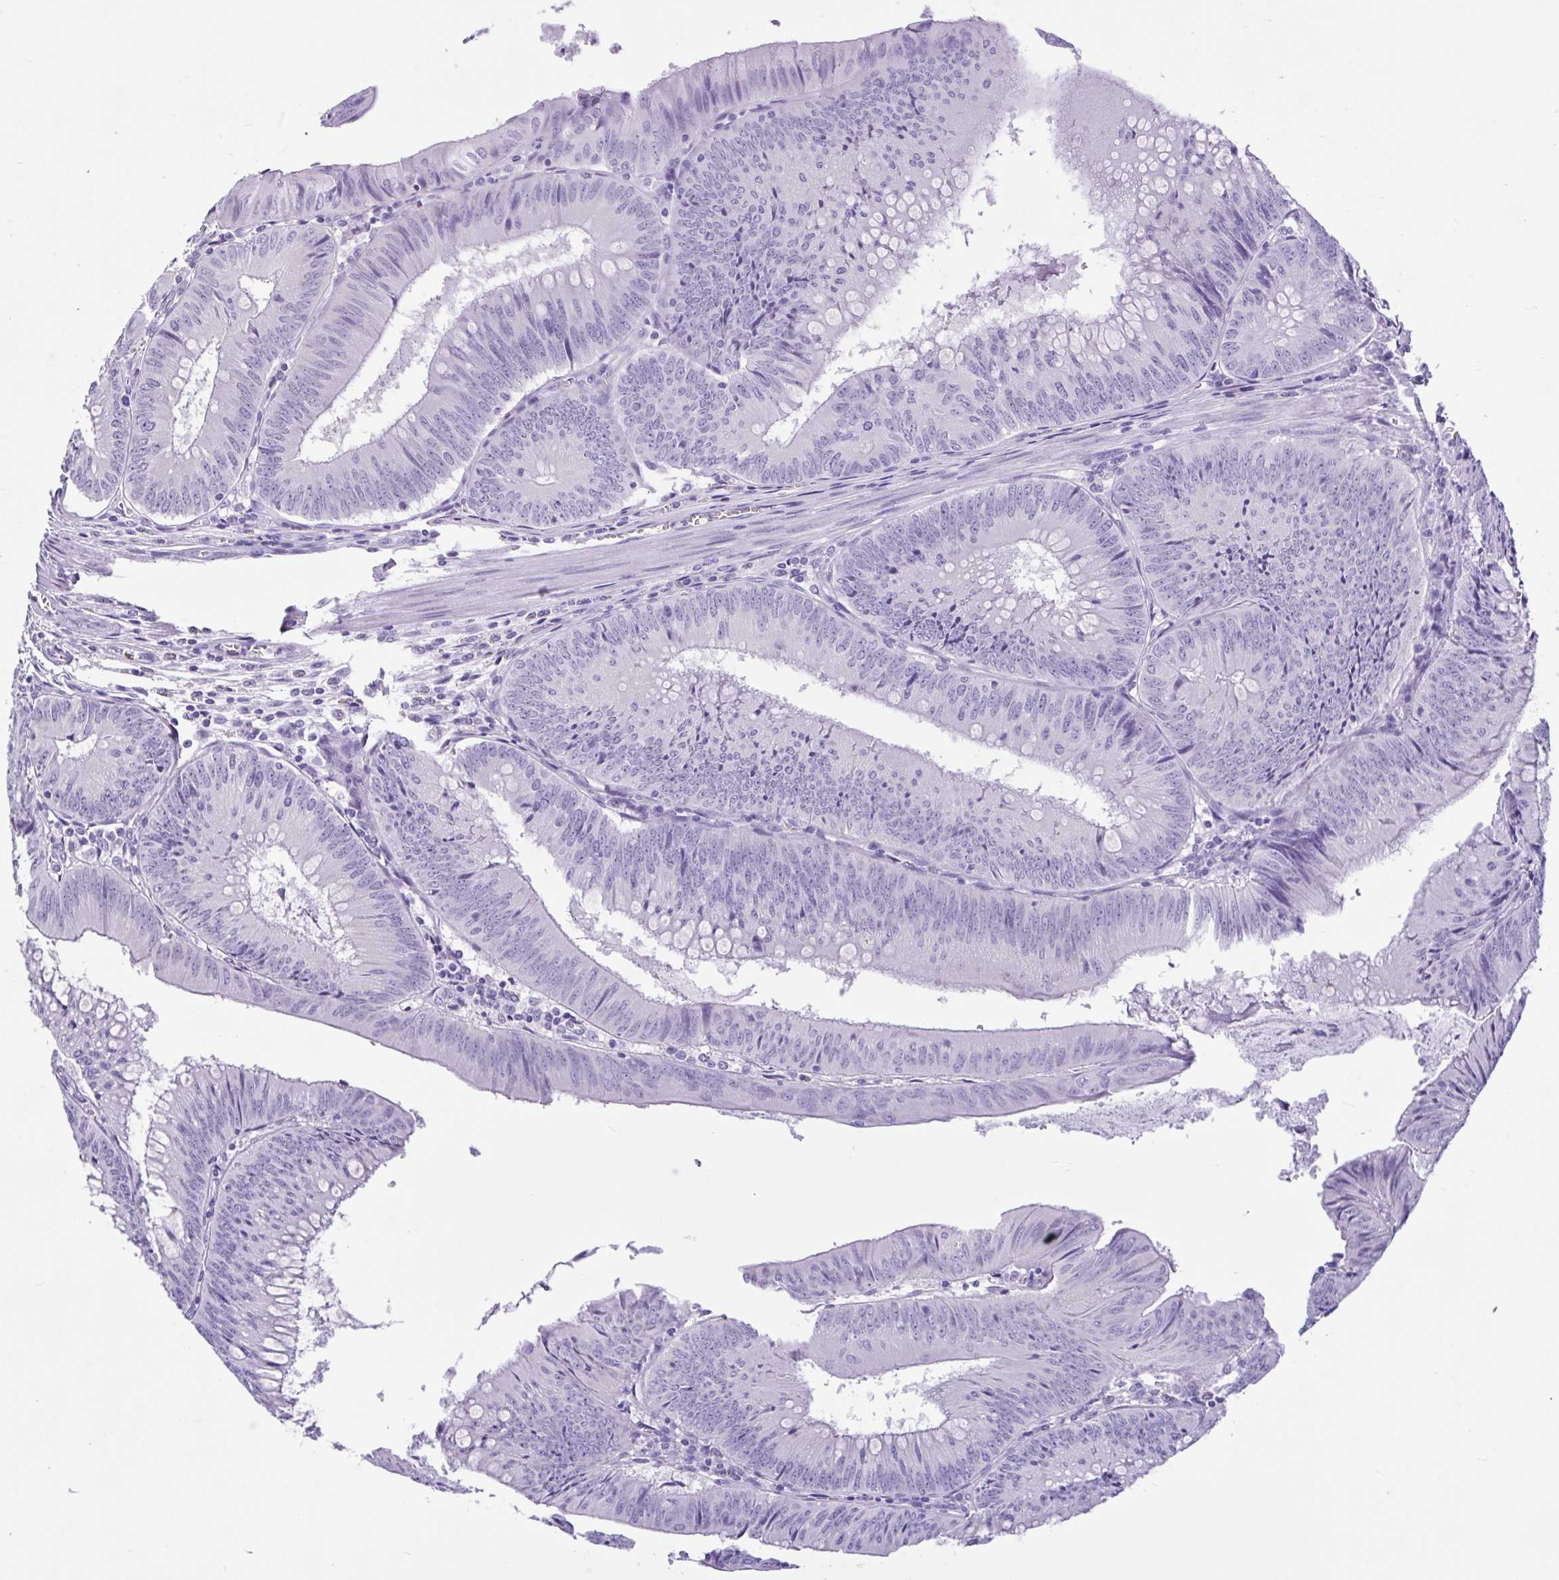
{"staining": {"intensity": "negative", "quantity": "none", "location": "none"}, "tissue": "colorectal cancer", "cell_type": "Tumor cells", "image_type": "cancer", "snomed": [{"axis": "morphology", "description": "Adenocarcinoma, NOS"}, {"axis": "topography", "description": "Rectum"}], "caption": "High power microscopy micrograph of an IHC histopathology image of colorectal cancer, revealing no significant expression in tumor cells.", "gene": "OR4N4", "patient": {"sex": "female", "age": 72}}